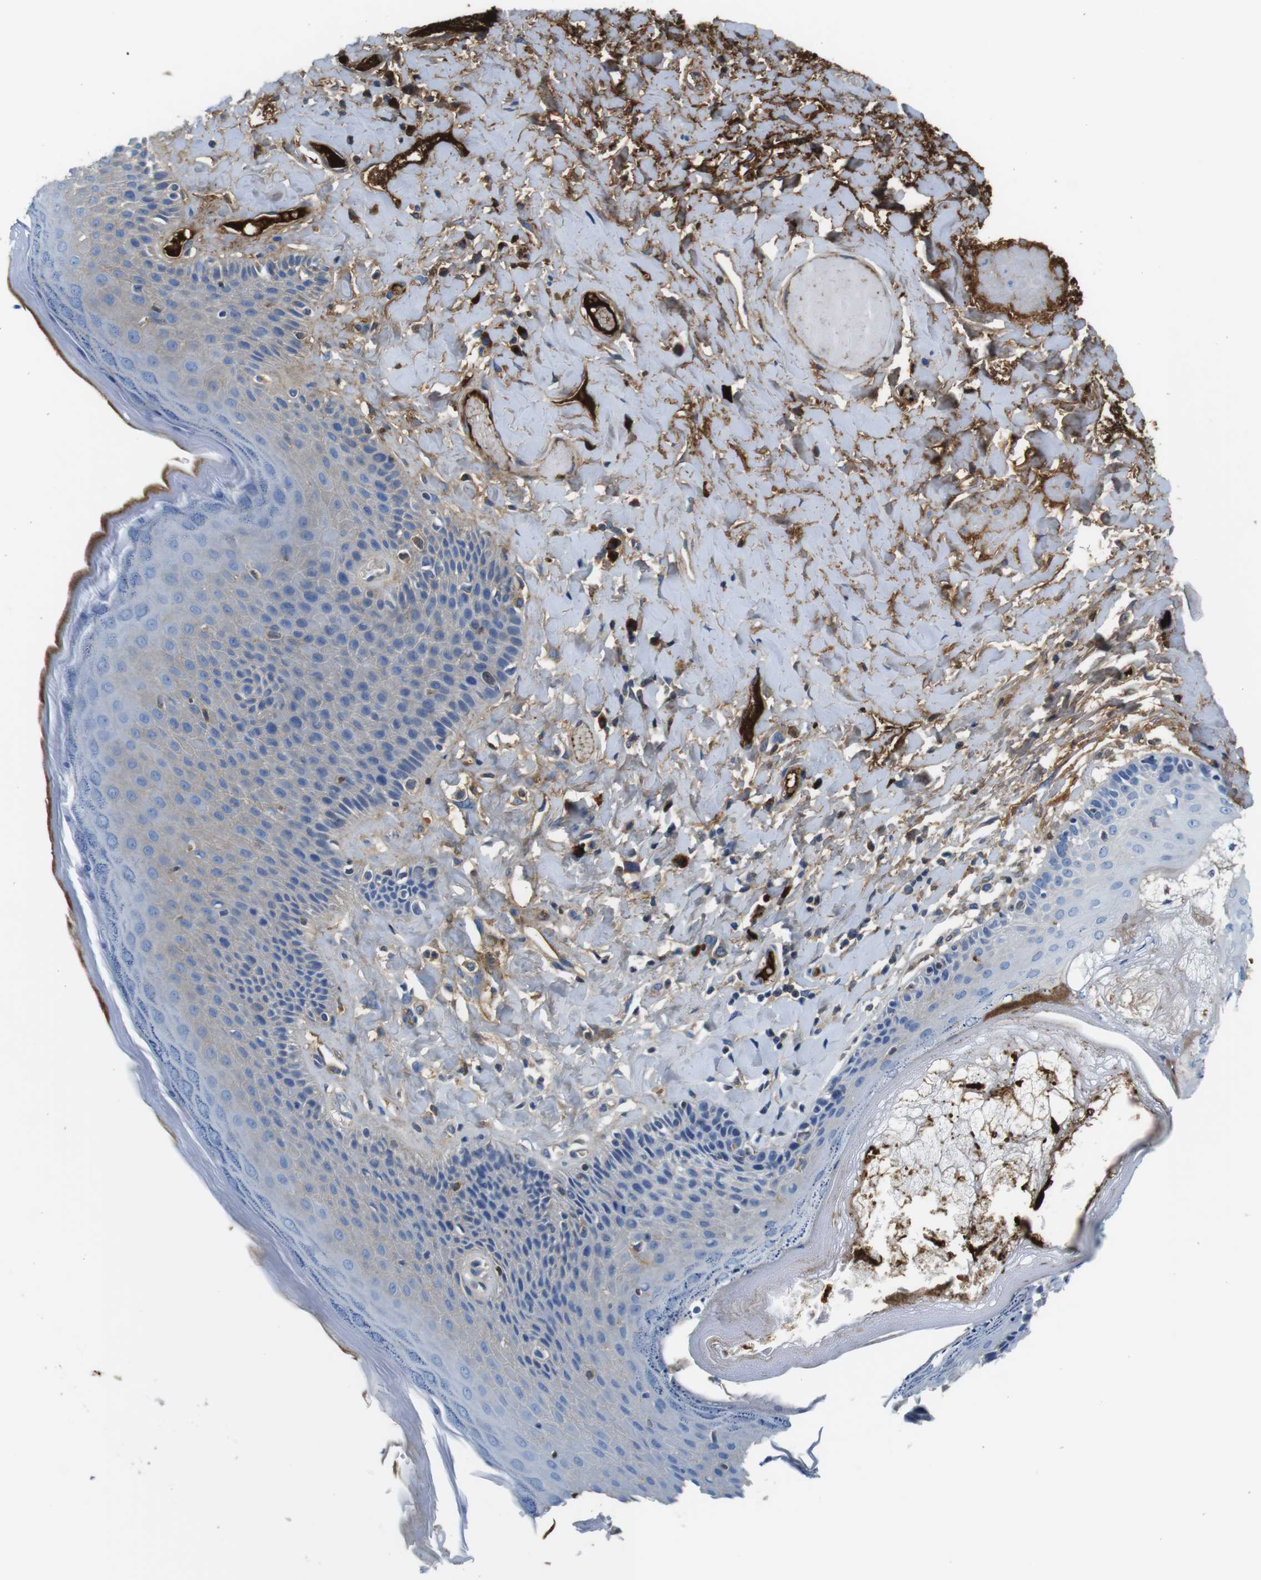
{"staining": {"intensity": "weak", "quantity": "25%-75%", "location": "cytoplasmic/membranous"}, "tissue": "skin", "cell_type": "Epidermal cells", "image_type": "normal", "snomed": [{"axis": "morphology", "description": "Normal tissue, NOS"}, {"axis": "topography", "description": "Anal"}], "caption": "A high-resolution photomicrograph shows immunohistochemistry (IHC) staining of unremarkable skin, which displays weak cytoplasmic/membranous expression in about 25%-75% of epidermal cells. (Brightfield microscopy of DAB IHC at high magnification).", "gene": "IGKC", "patient": {"sex": "male", "age": 69}}